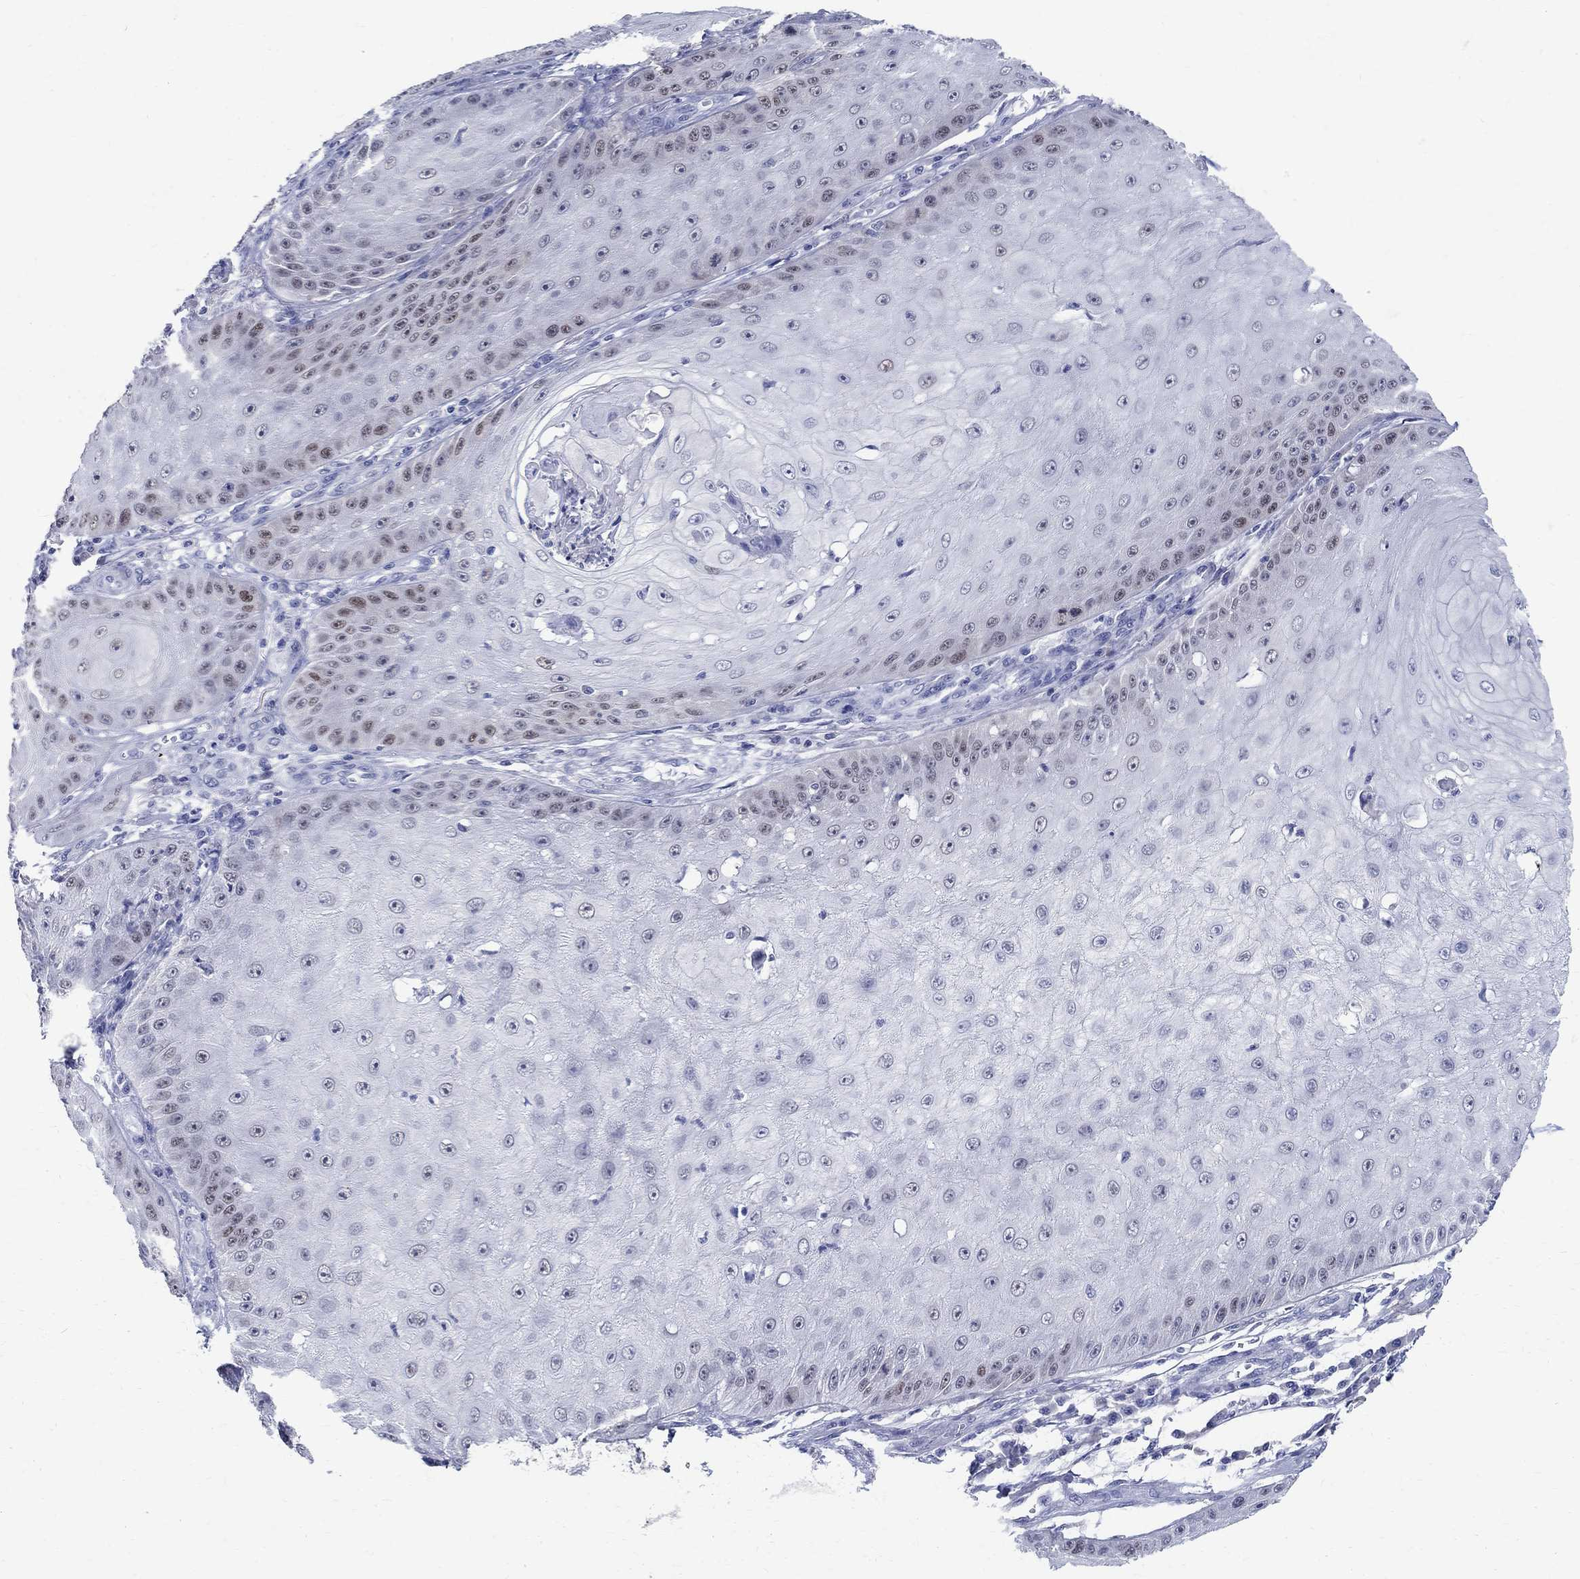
{"staining": {"intensity": "weak", "quantity": "<25%", "location": "nuclear"}, "tissue": "skin cancer", "cell_type": "Tumor cells", "image_type": "cancer", "snomed": [{"axis": "morphology", "description": "Squamous cell carcinoma, NOS"}, {"axis": "topography", "description": "Skin"}], "caption": "This is an immunohistochemistry (IHC) histopathology image of skin cancer. There is no positivity in tumor cells.", "gene": "SOX2", "patient": {"sex": "male", "age": 70}}